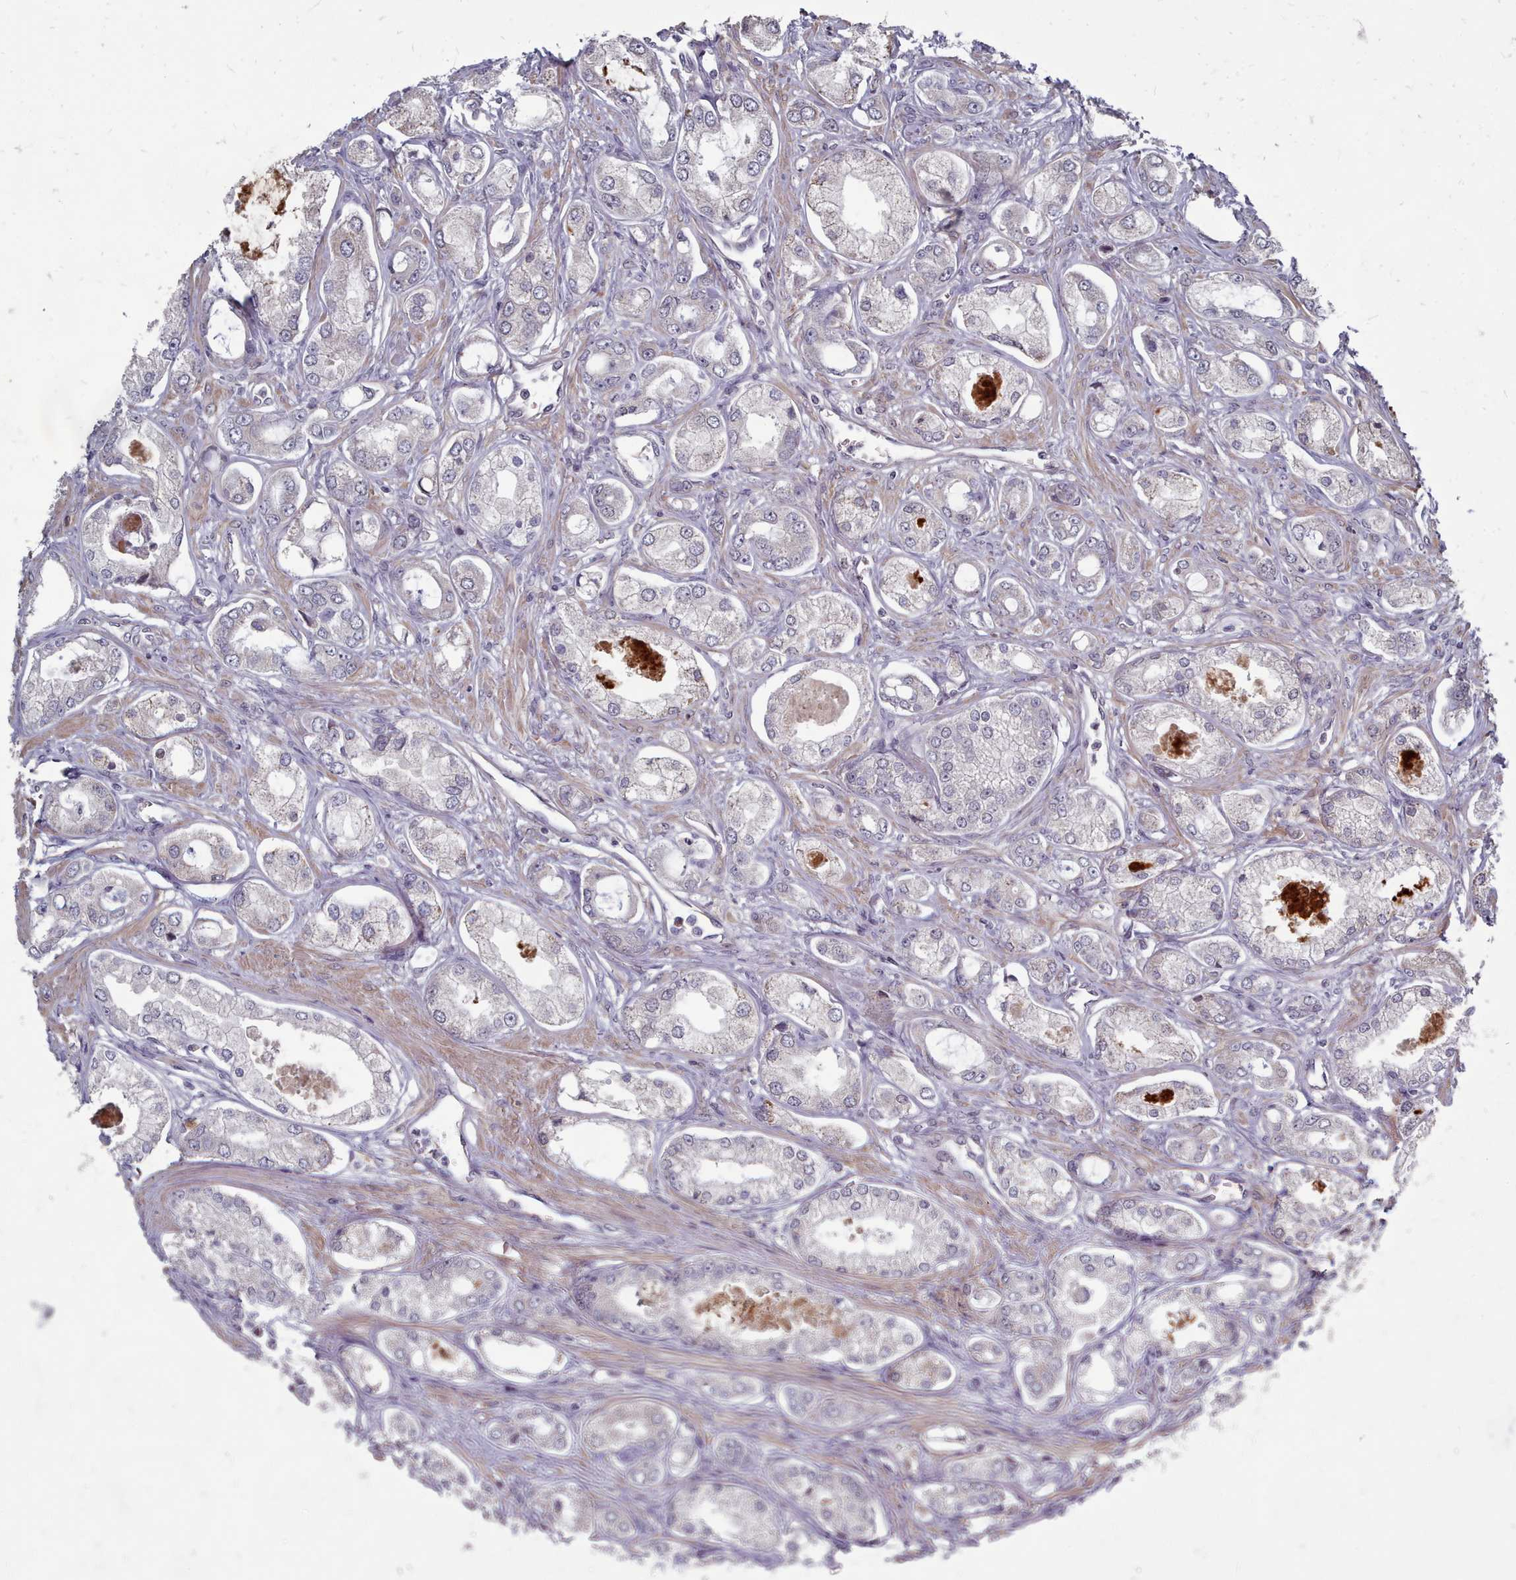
{"staining": {"intensity": "negative", "quantity": "none", "location": "none"}, "tissue": "prostate cancer", "cell_type": "Tumor cells", "image_type": "cancer", "snomed": [{"axis": "morphology", "description": "Adenocarcinoma, Low grade"}, {"axis": "topography", "description": "Prostate"}], "caption": "A histopathology image of prostate cancer stained for a protein displays no brown staining in tumor cells.", "gene": "ACKR3", "patient": {"sex": "male", "age": 68}}